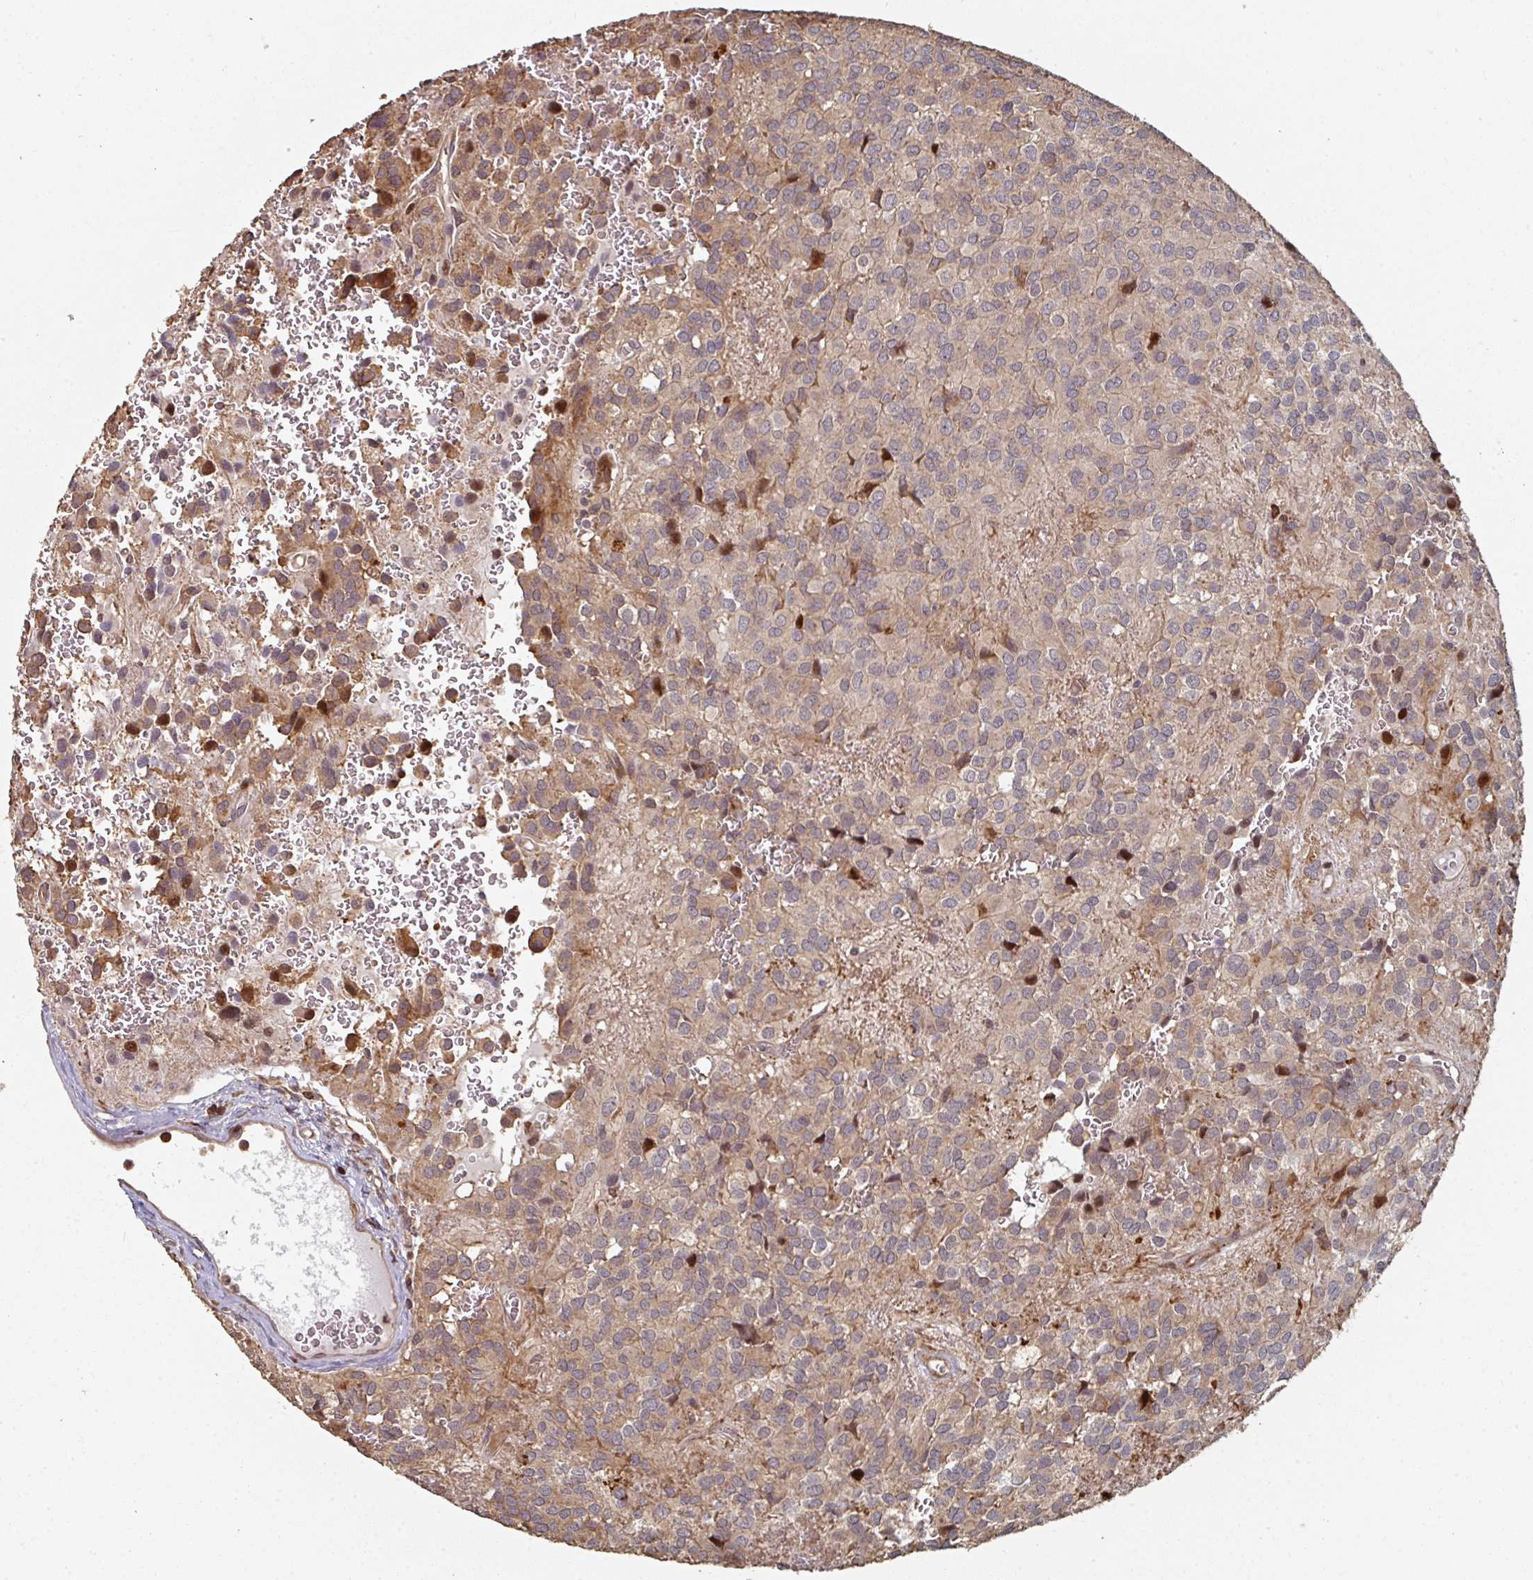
{"staining": {"intensity": "weak", "quantity": "25%-75%", "location": "cytoplasmic/membranous"}, "tissue": "glioma", "cell_type": "Tumor cells", "image_type": "cancer", "snomed": [{"axis": "morphology", "description": "Glioma, malignant, Low grade"}, {"axis": "topography", "description": "Brain"}], "caption": "An immunohistochemistry micrograph of neoplastic tissue is shown. Protein staining in brown labels weak cytoplasmic/membranous positivity in malignant glioma (low-grade) within tumor cells.", "gene": "CA7", "patient": {"sex": "male", "age": 56}}